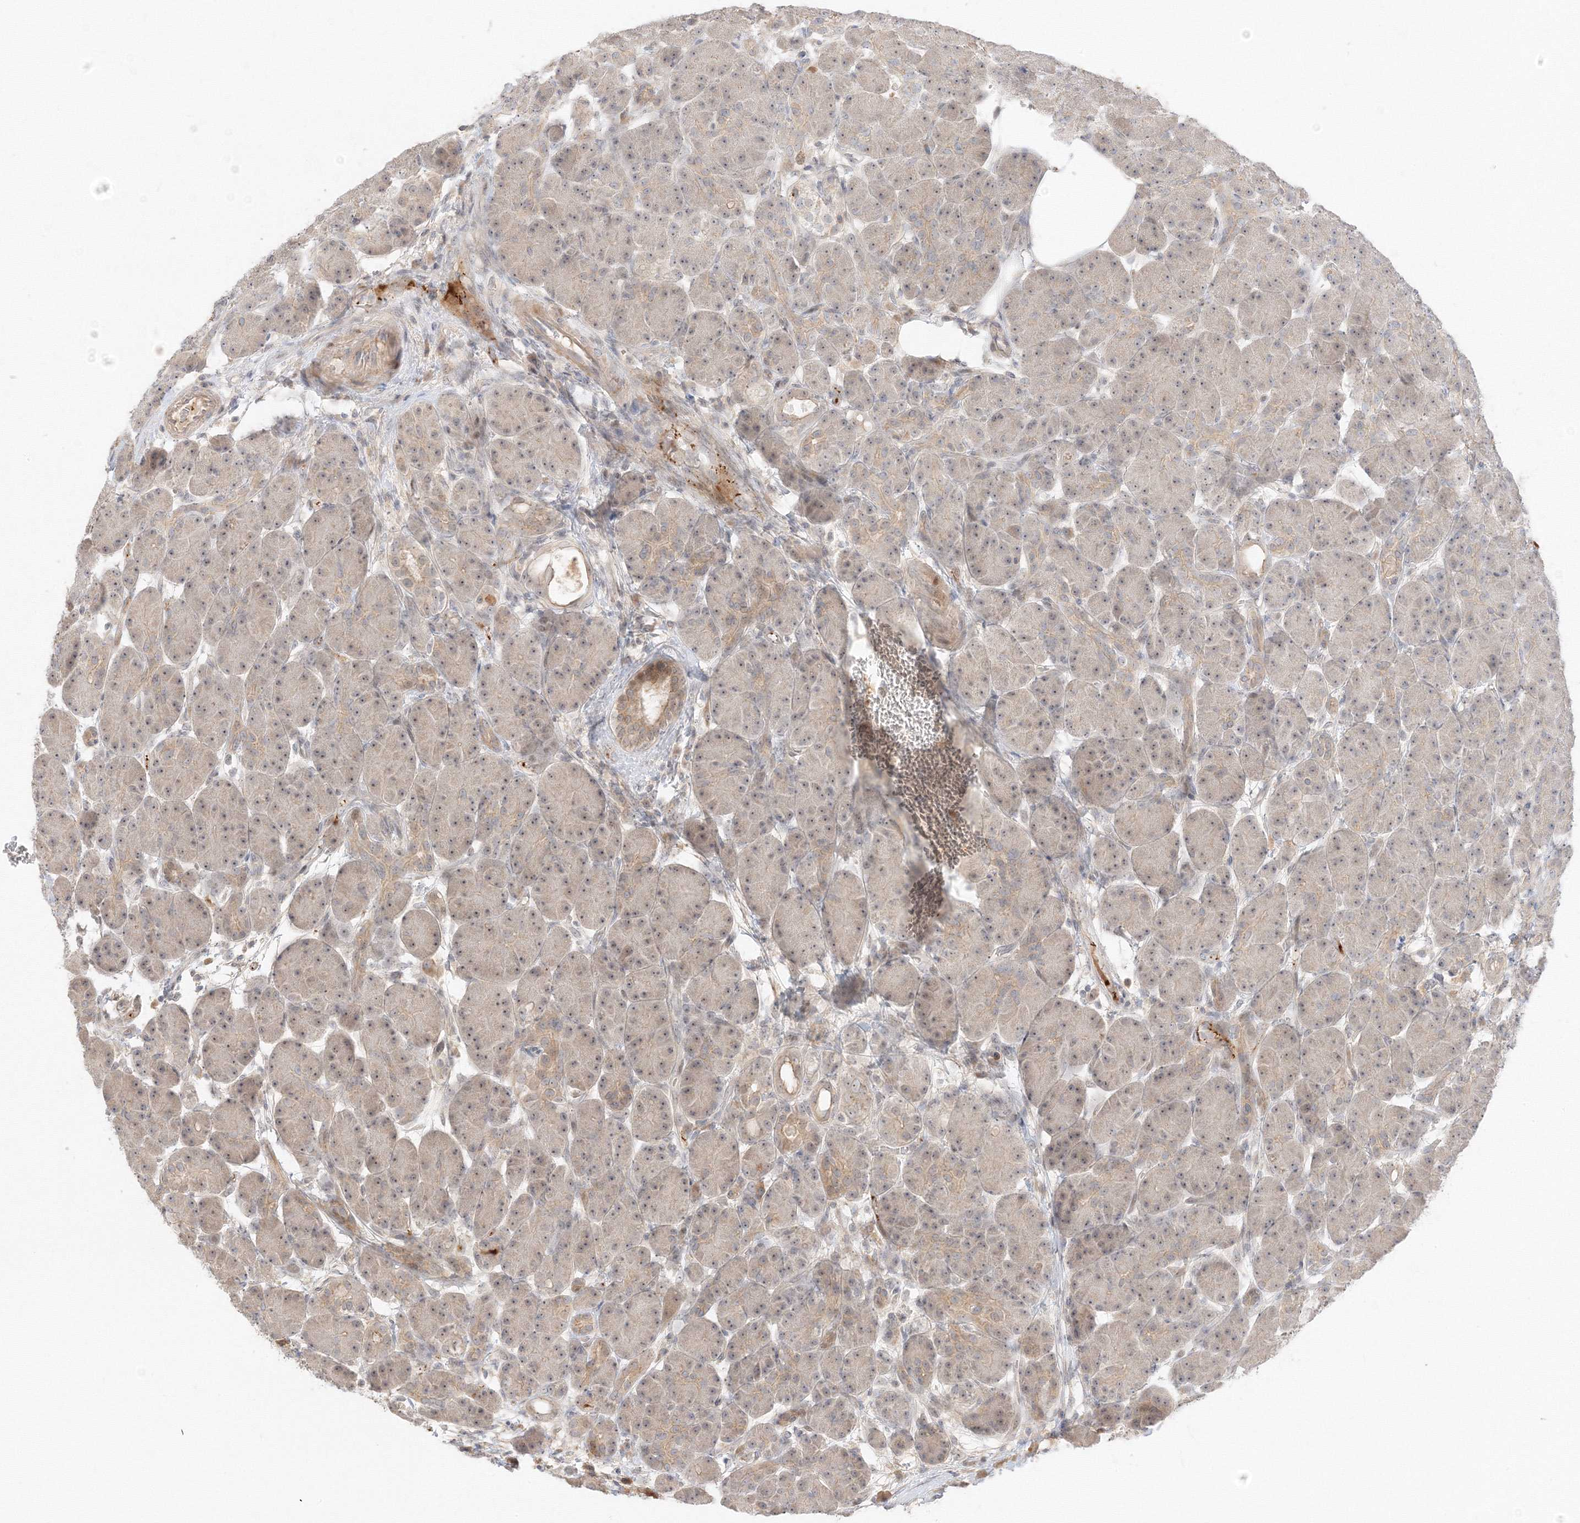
{"staining": {"intensity": "moderate", "quantity": "25%-75%", "location": "nuclear"}, "tissue": "pancreas", "cell_type": "Exocrine glandular cells", "image_type": "normal", "snomed": [{"axis": "morphology", "description": "Normal tissue, NOS"}, {"axis": "topography", "description": "Pancreas"}], "caption": "Immunohistochemical staining of benign pancreas displays moderate nuclear protein expression in about 25%-75% of exocrine glandular cells.", "gene": "ETAA1", "patient": {"sex": "male", "age": 63}}